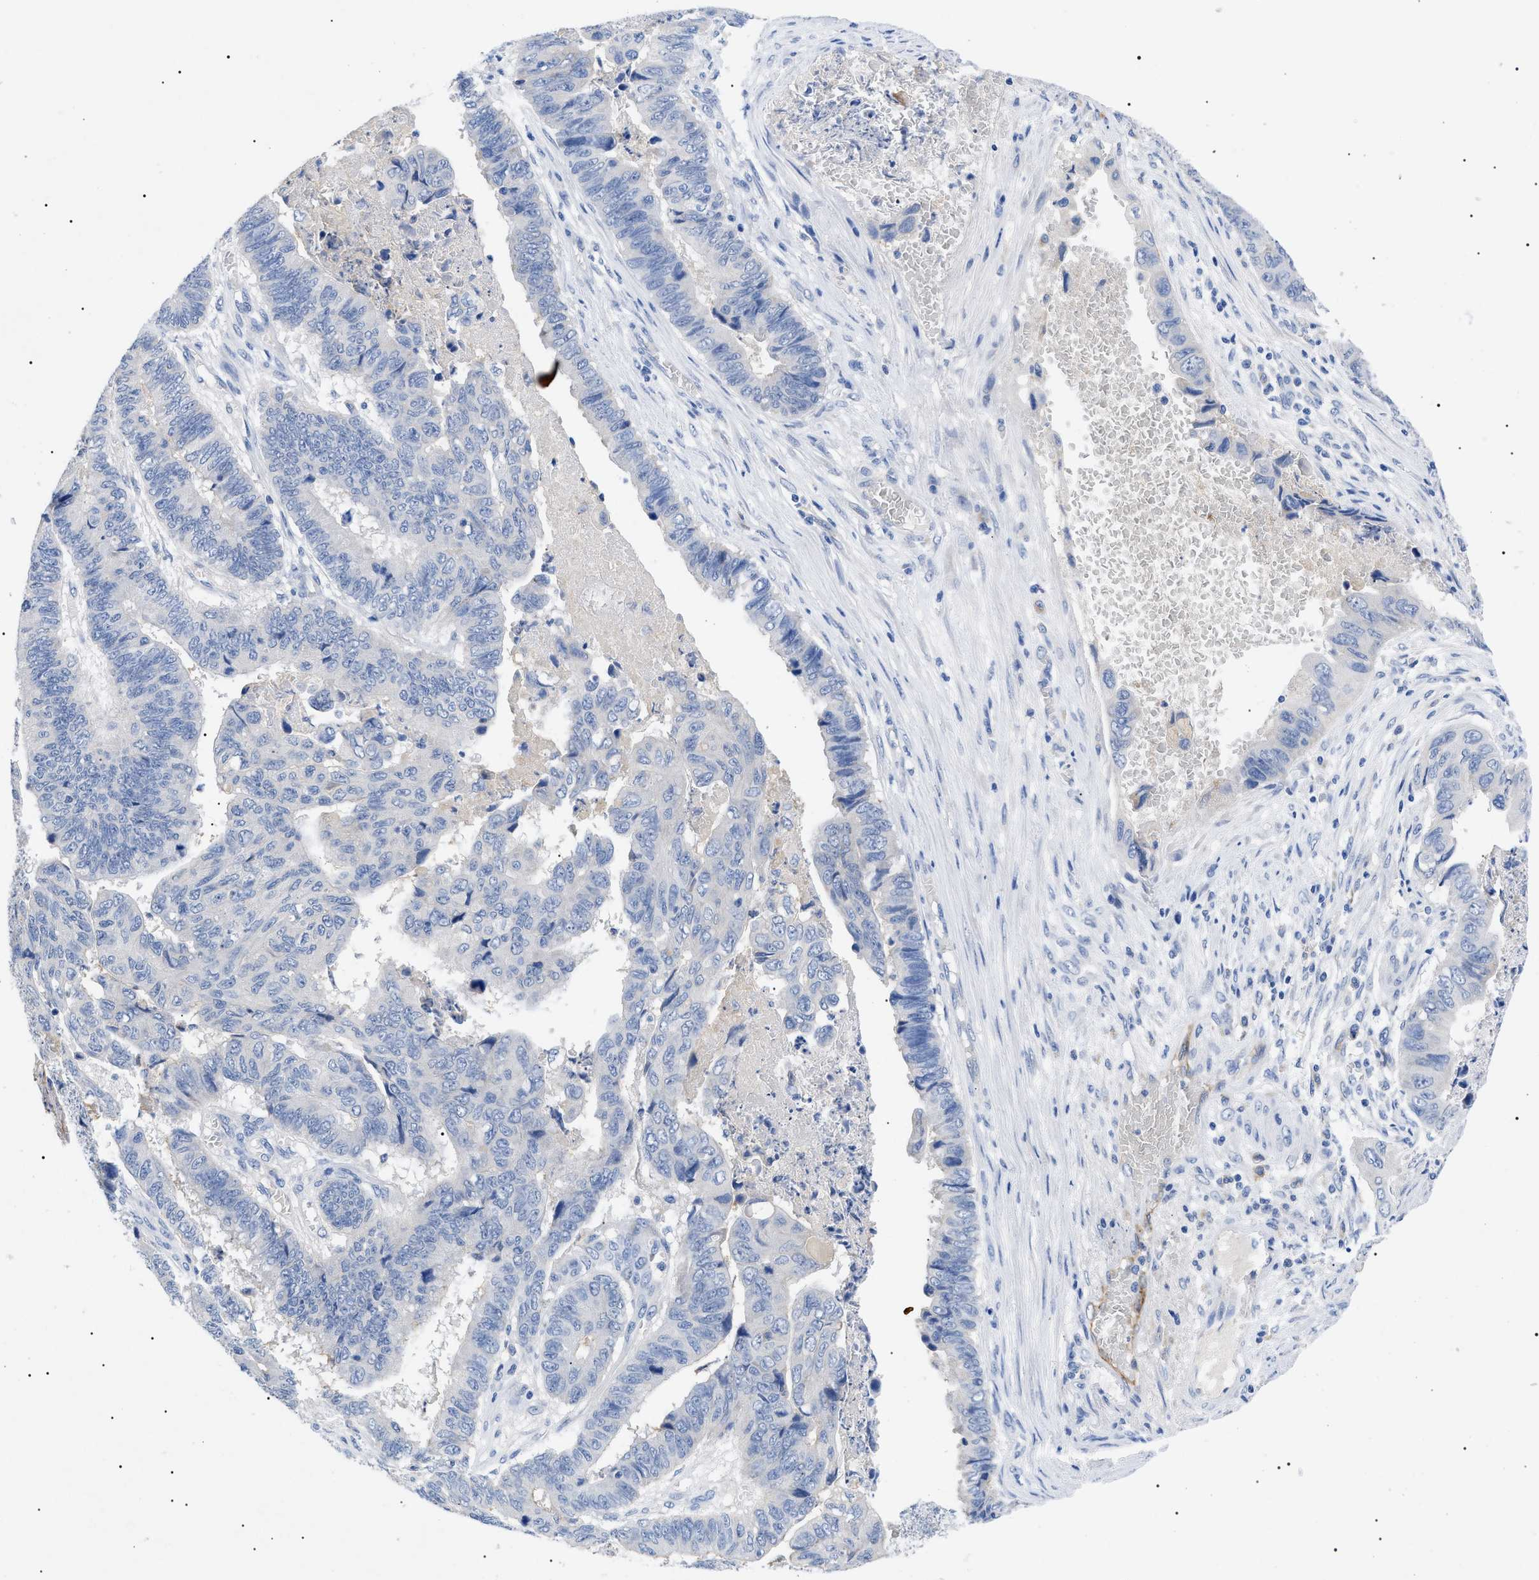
{"staining": {"intensity": "negative", "quantity": "none", "location": "none"}, "tissue": "stomach cancer", "cell_type": "Tumor cells", "image_type": "cancer", "snomed": [{"axis": "morphology", "description": "Adenocarcinoma, NOS"}, {"axis": "topography", "description": "Stomach, lower"}], "caption": "DAB immunohistochemical staining of human adenocarcinoma (stomach) shows no significant staining in tumor cells.", "gene": "ACKR1", "patient": {"sex": "male", "age": 77}}